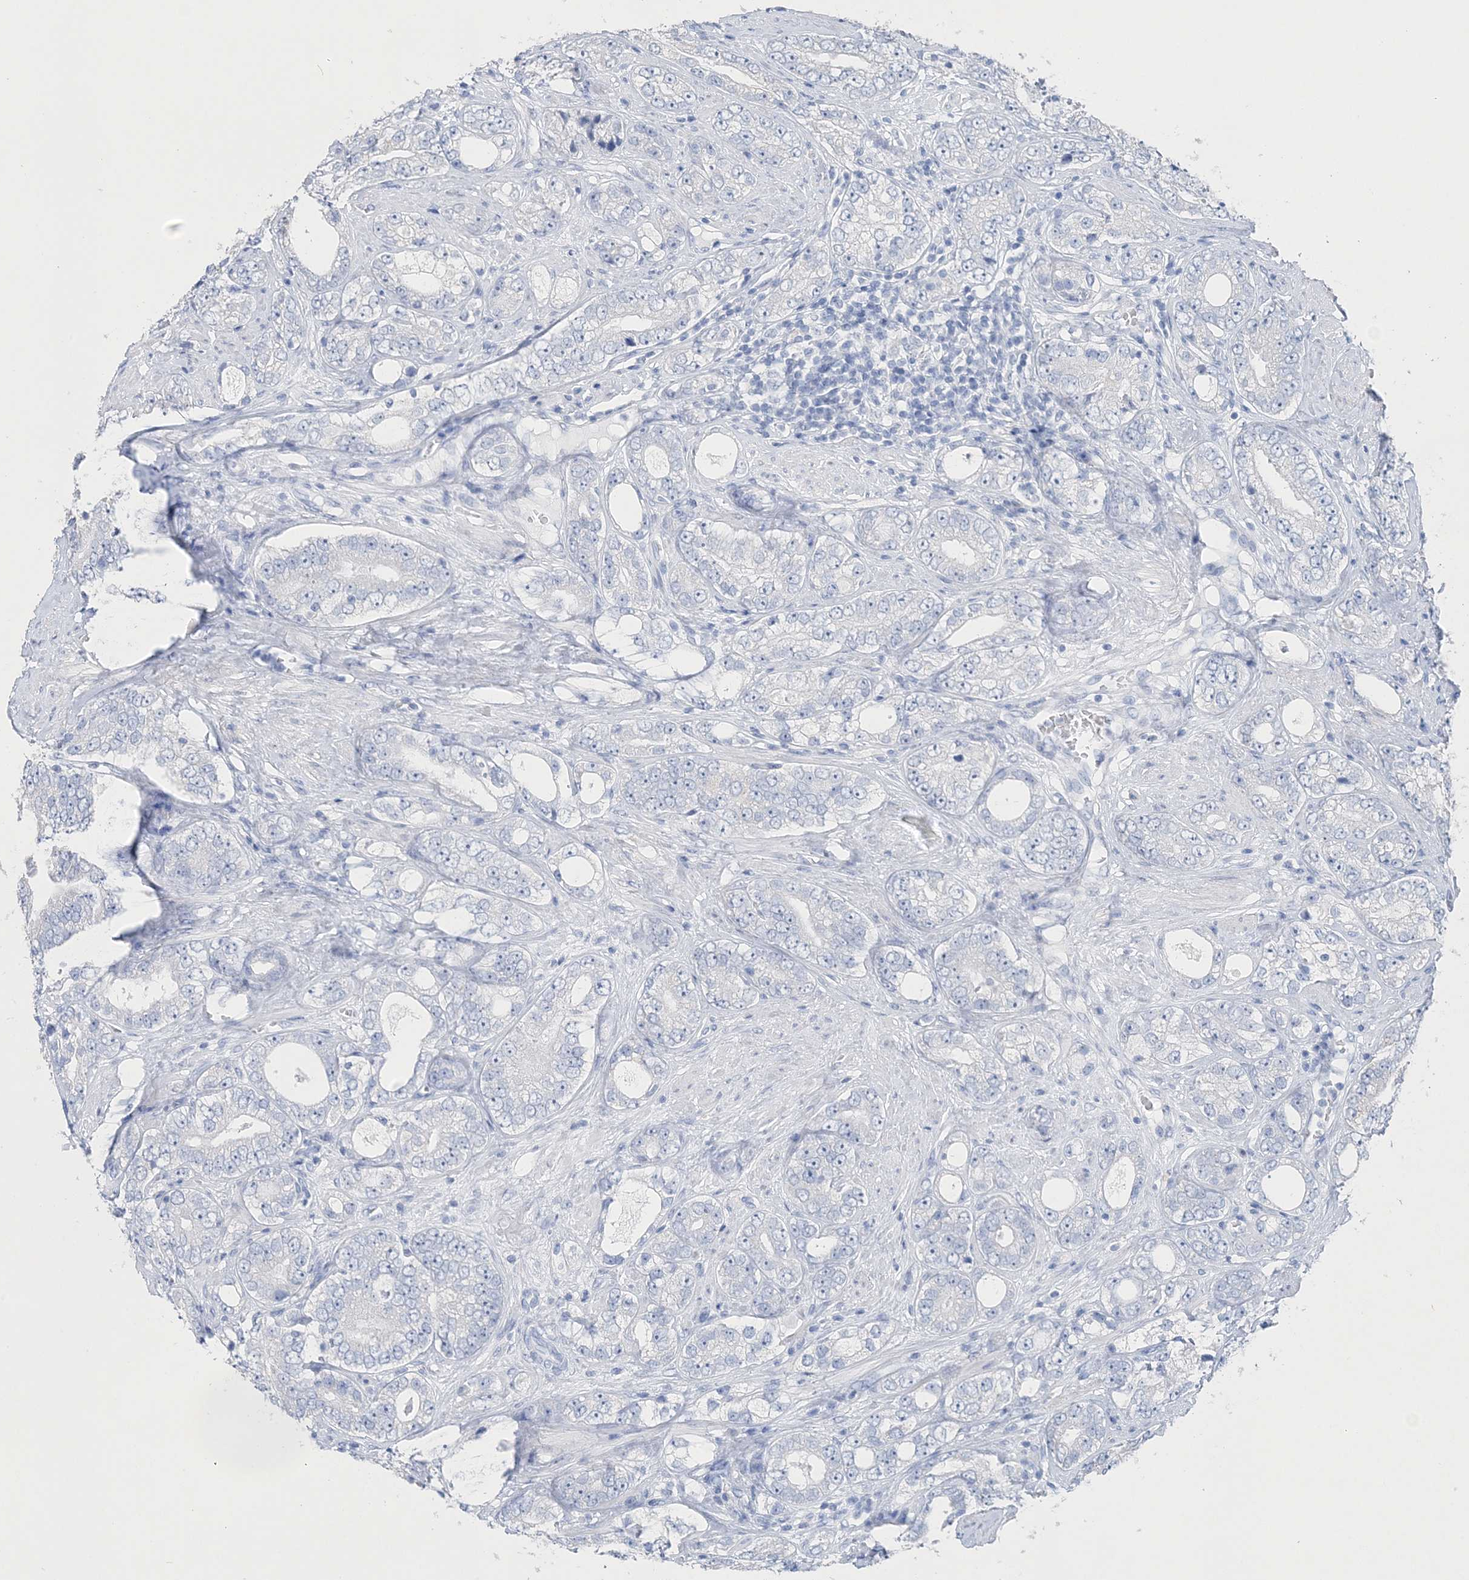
{"staining": {"intensity": "negative", "quantity": "none", "location": "none"}, "tissue": "prostate cancer", "cell_type": "Tumor cells", "image_type": "cancer", "snomed": [{"axis": "morphology", "description": "Adenocarcinoma, High grade"}, {"axis": "topography", "description": "Prostate"}], "caption": "This is a histopathology image of immunohistochemistry staining of prostate cancer (adenocarcinoma (high-grade)), which shows no staining in tumor cells.", "gene": "TSPYL6", "patient": {"sex": "male", "age": 56}}